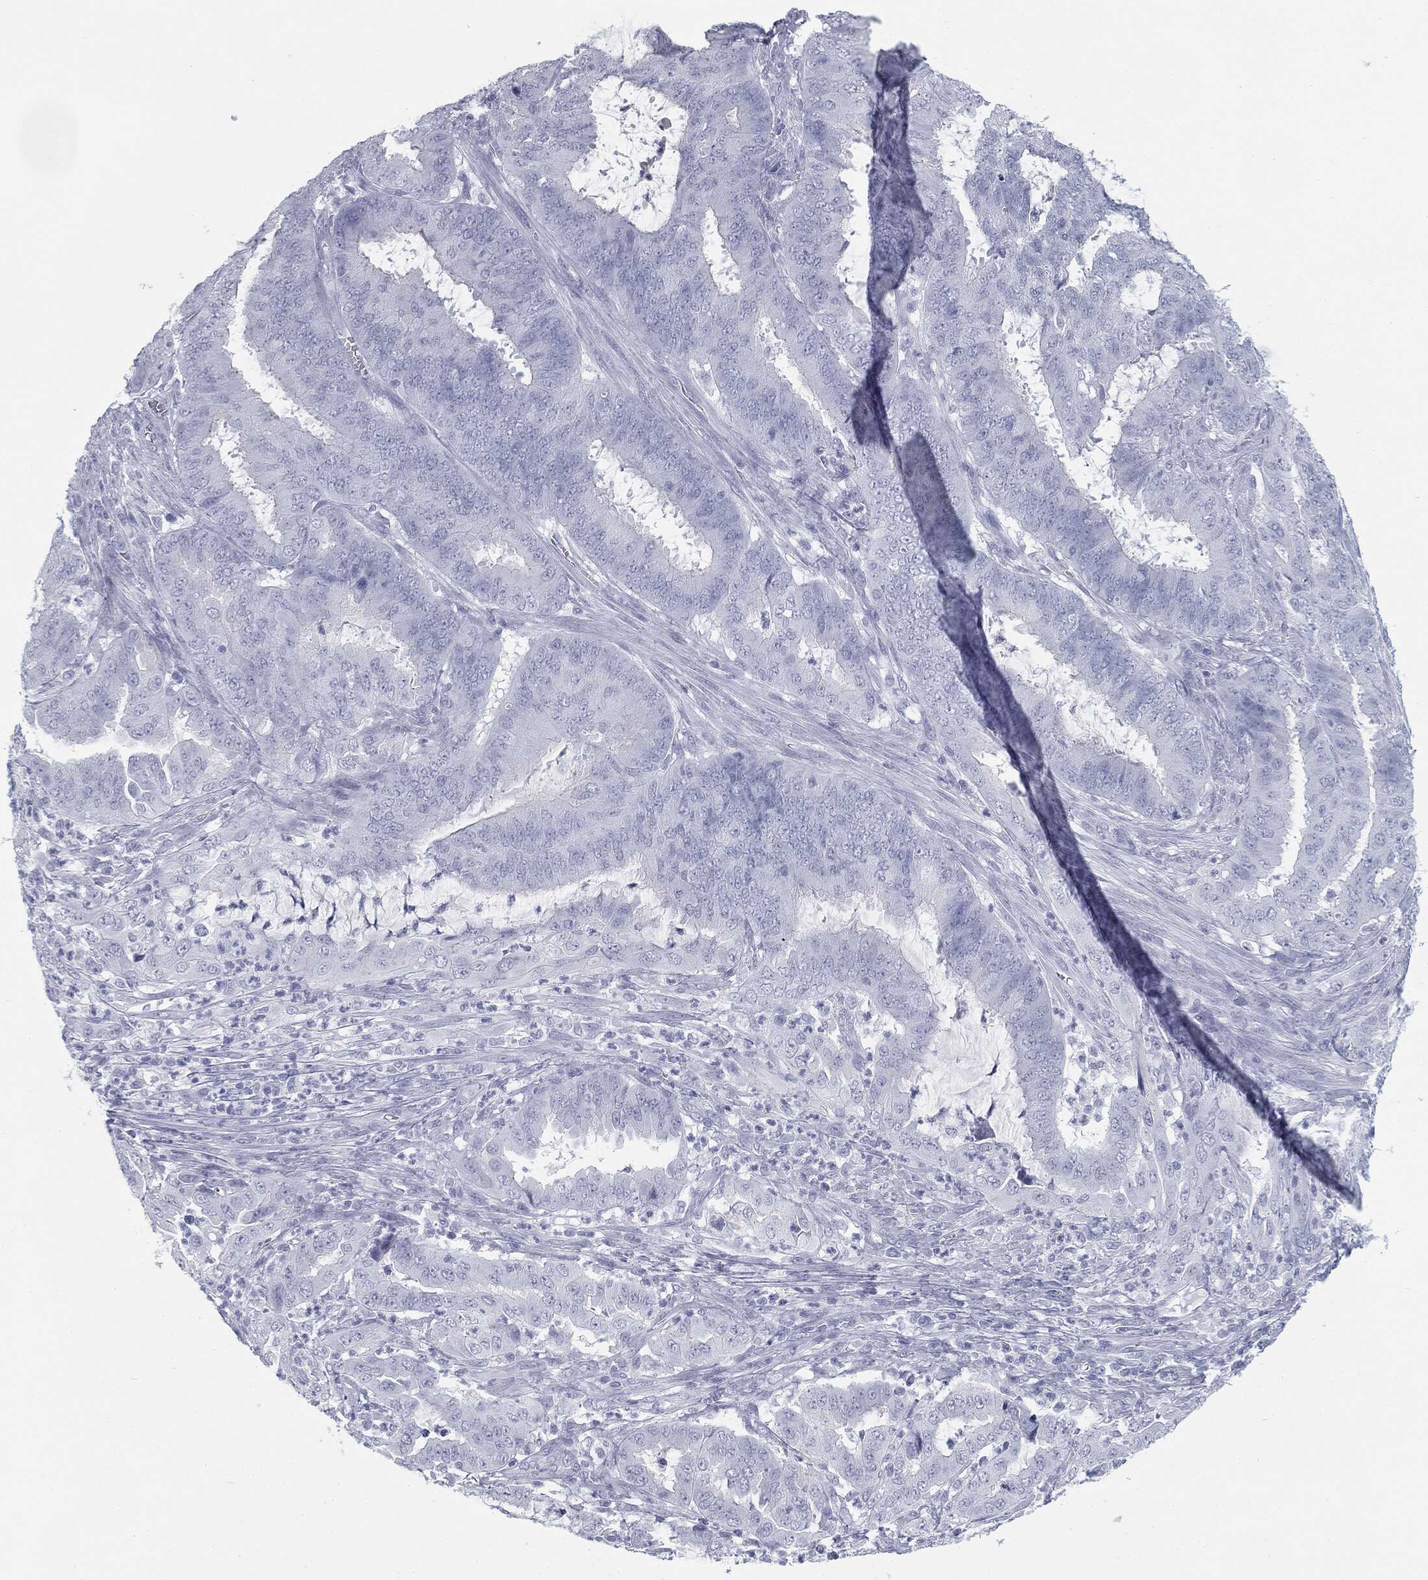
{"staining": {"intensity": "negative", "quantity": "none", "location": "none"}, "tissue": "endometrial cancer", "cell_type": "Tumor cells", "image_type": "cancer", "snomed": [{"axis": "morphology", "description": "Adenocarcinoma, NOS"}, {"axis": "topography", "description": "Endometrium"}], "caption": "This is an IHC photomicrograph of endometrial adenocarcinoma. There is no expression in tumor cells.", "gene": "TPO", "patient": {"sex": "female", "age": 51}}